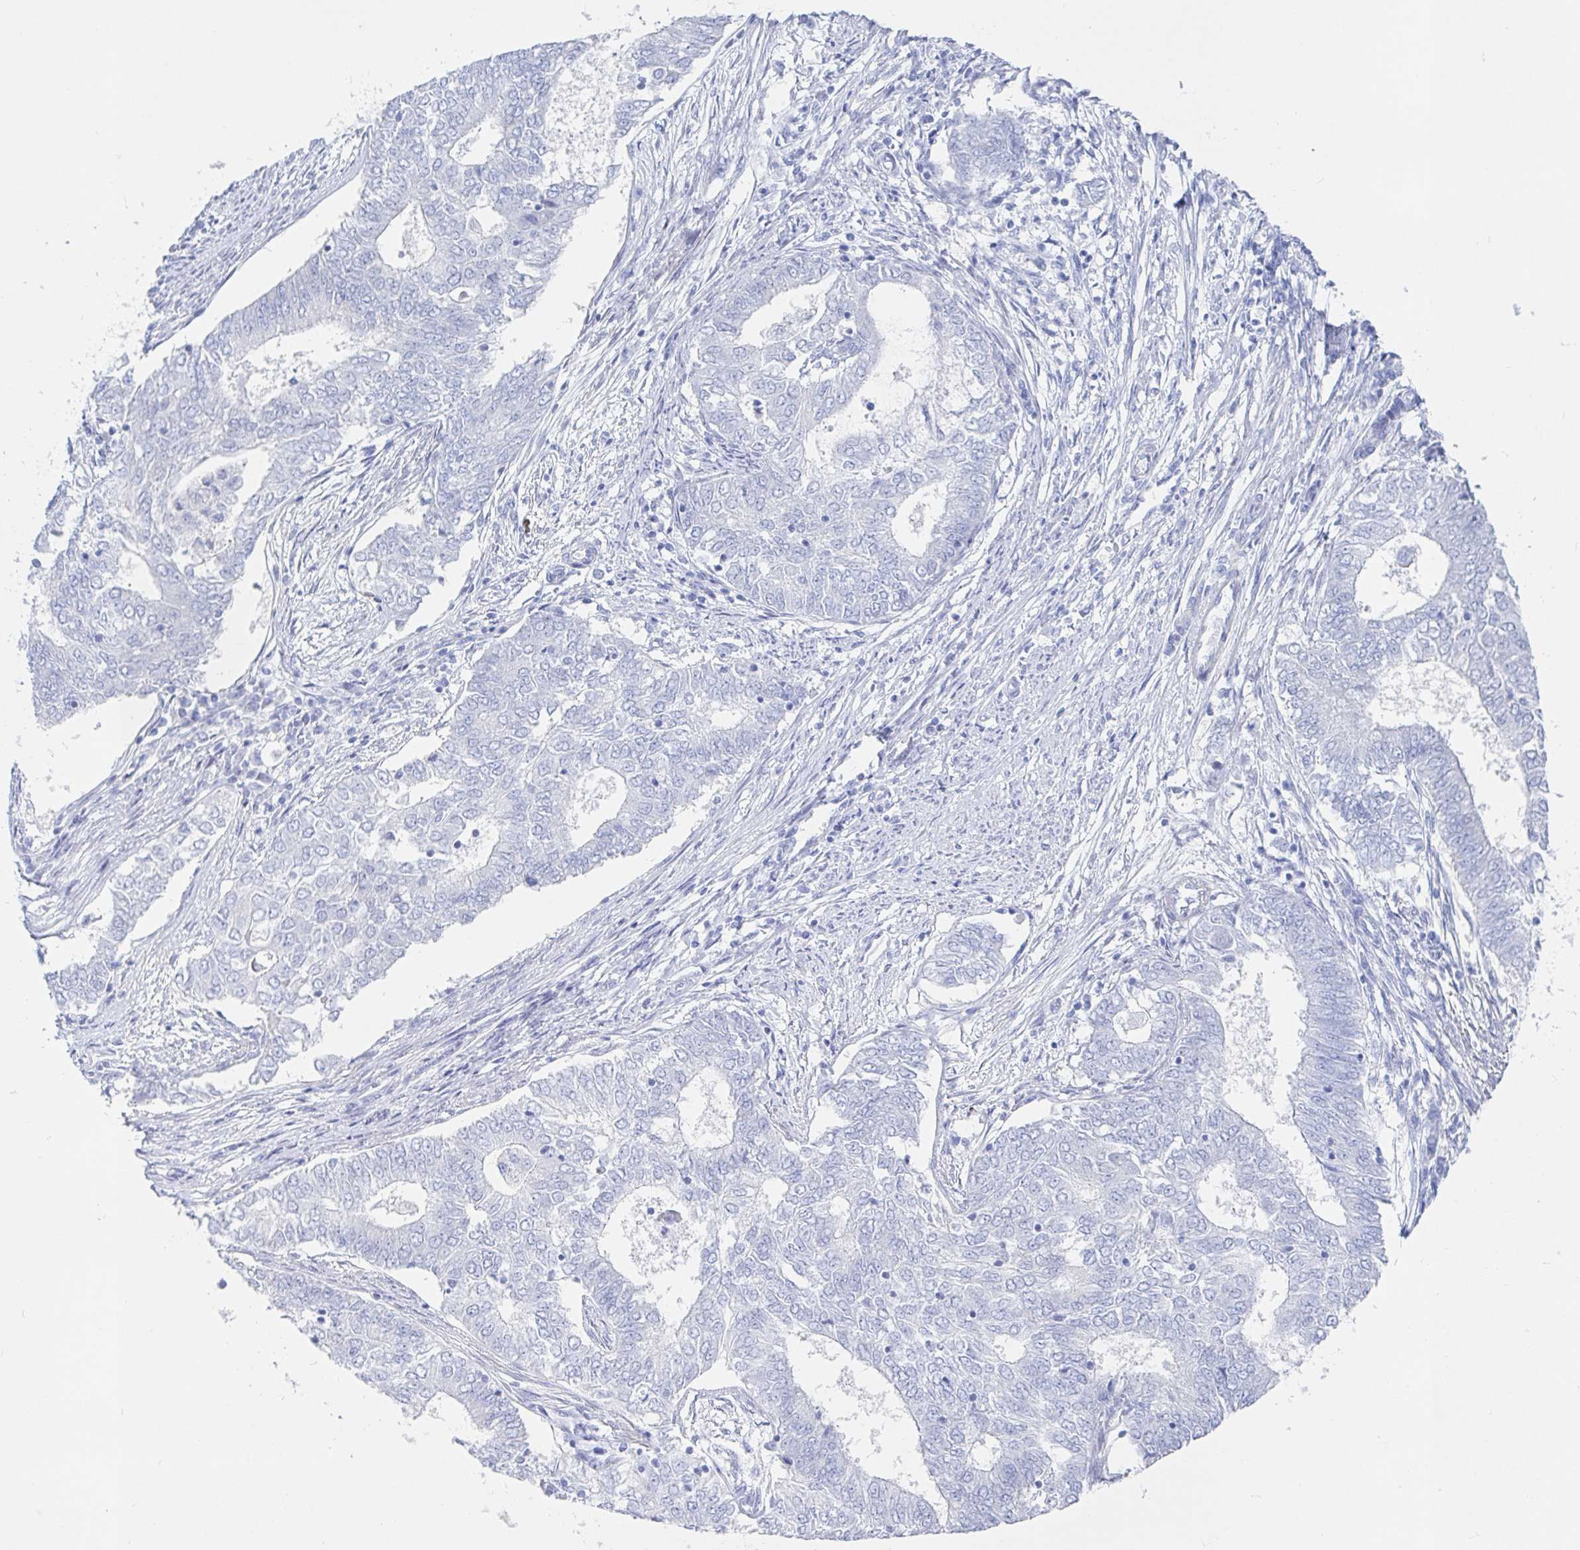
{"staining": {"intensity": "negative", "quantity": "none", "location": "none"}, "tissue": "endometrial cancer", "cell_type": "Tumor cells", "image_type": "cancer", "snomed": [{"axis": "morphology", "description": "Adenocarcinoma, NOS"}, {"axis": "topography", "description": "Endometrium"}], "caption": "IHC of endometrial cancer (adenocarcinoma) displays no staining in tumor cells. Brightfield microscopy of immunohistochemistry (IHC) stained with DAB (3,3'-diaminobenzidine) (brown) and hematoxylin (blue), captured at high magnification.", "gene": "PACSIN1", "patient": {"sex": "female", "age": 62}}